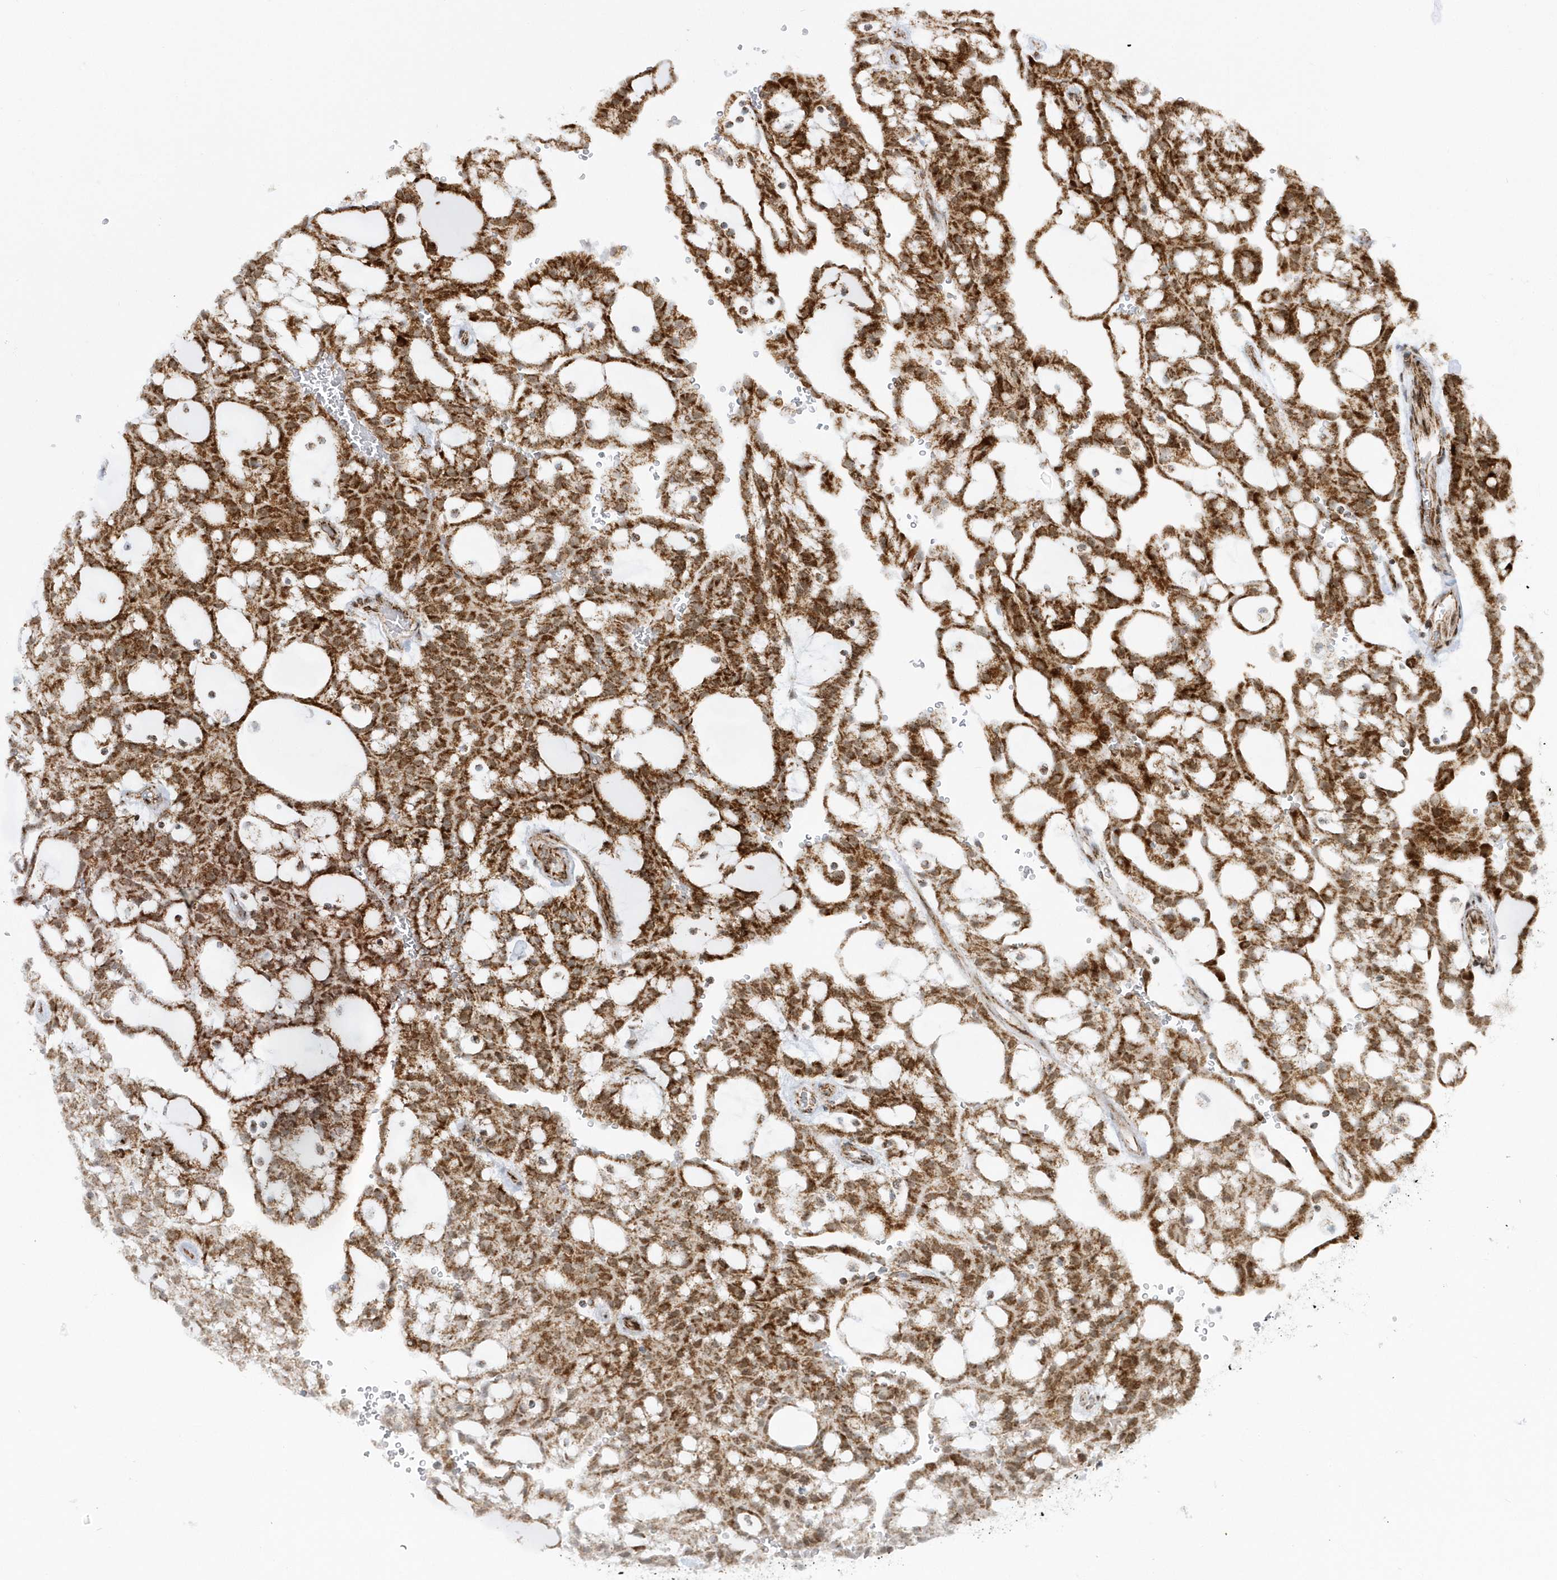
{"staining": {"intensity": "strong", "quantity": ">75%", "location": "cytoplasmic/membranous"}, "tissue": "renal cancer", "cell_type": "Tumor cells", "image_type": "cancer", "snomed": [{"axis": "morphology", "description": "Adenocarcinoma, NOS"}, {"axis": "topography", "description": "Kidney"}], "caption": "Immunohistochemical staining of renal adenocarcinoma shows strong cytoplasmic/membranous protein expression in about >75% of tumor cells. Using DAB (brown) and hematoxylin (blue) stains, captured at high magnification using brightfield microscopy.", "gene": "CRY2", "patient": {"sex": "male", "age": 63}}